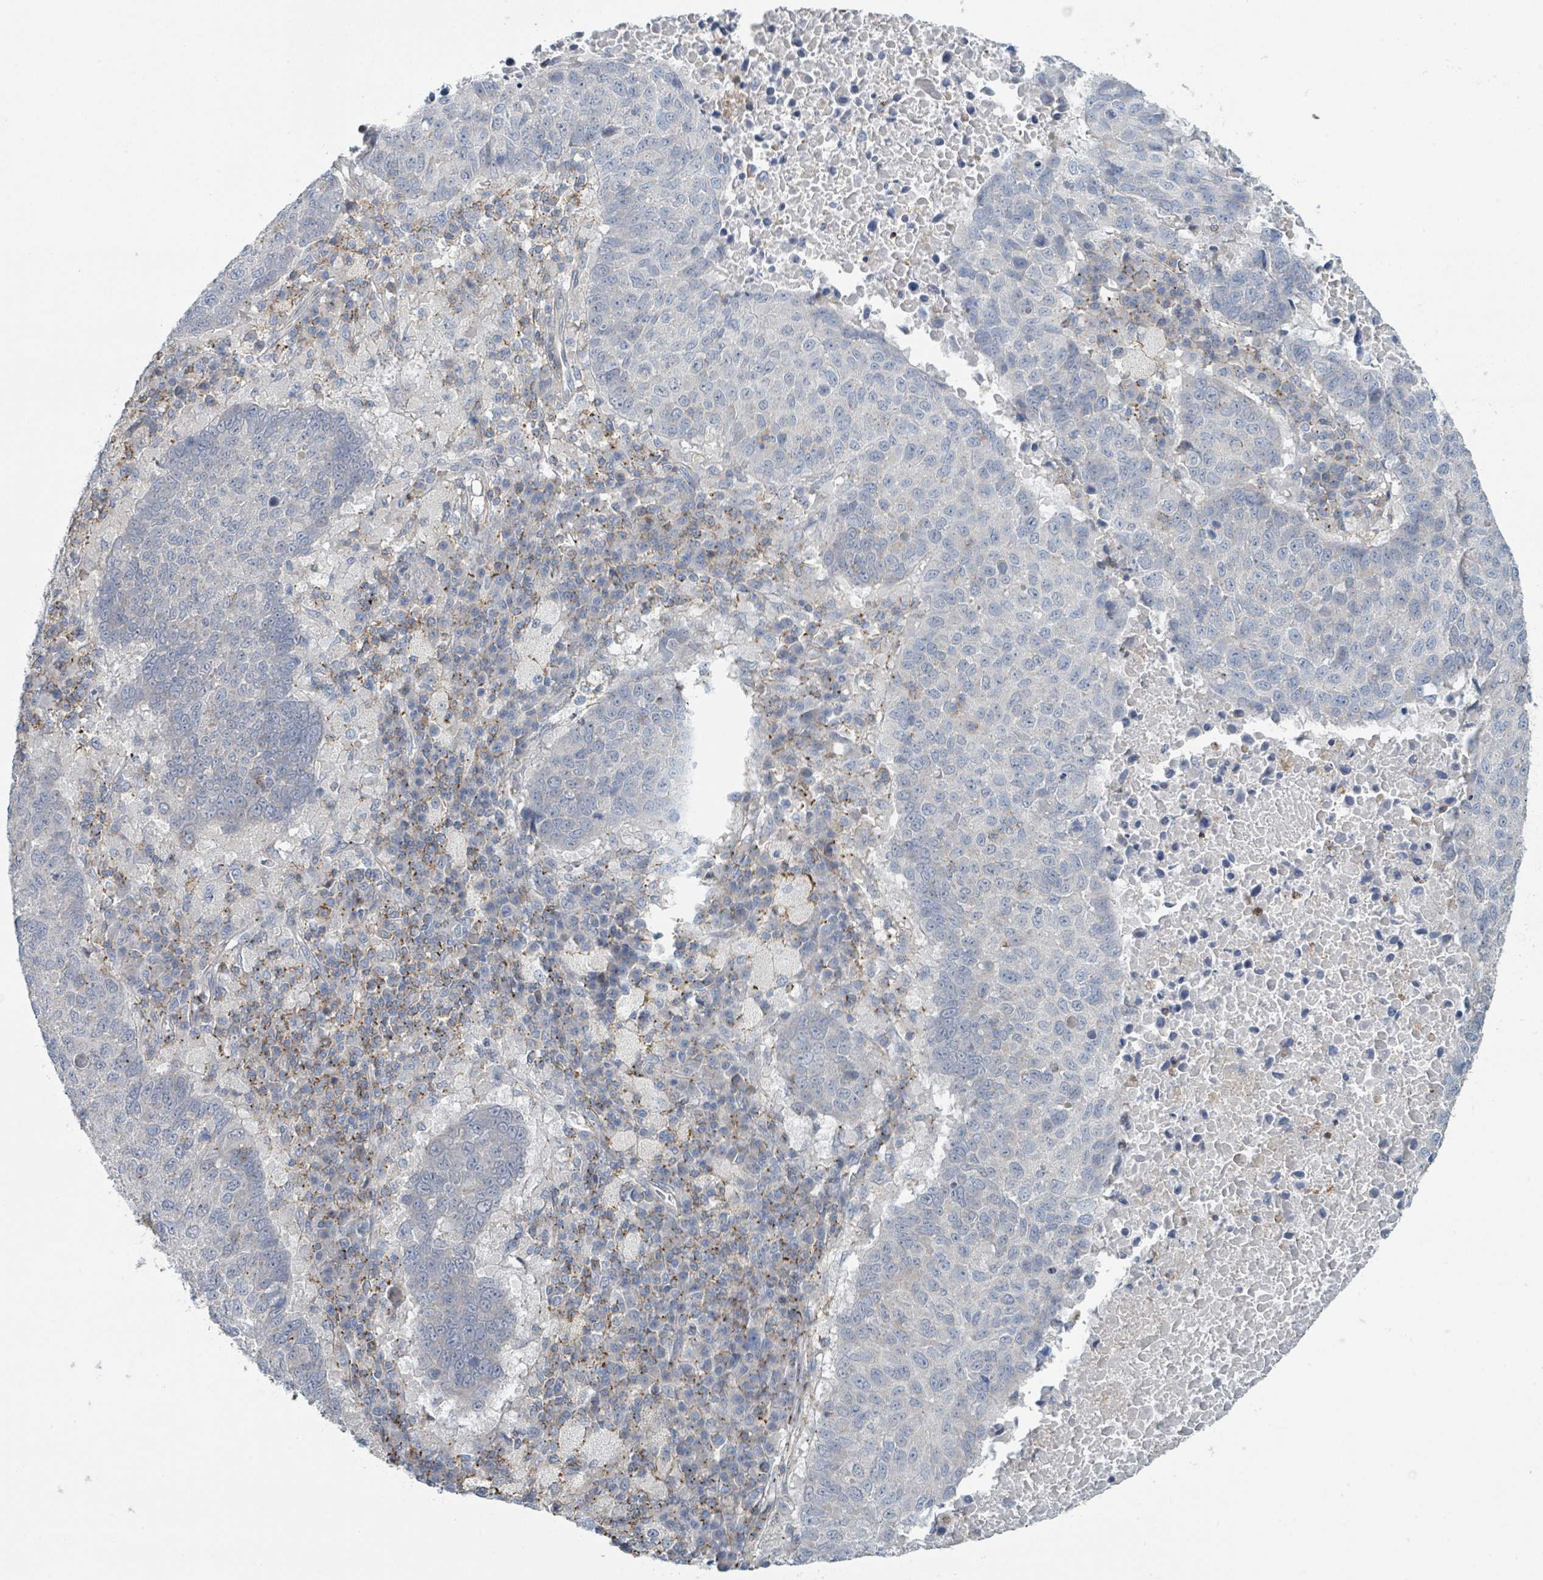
{"staining": {"intensity": "negative", "quantity": "none", "location": "none"}, "tissue": "lung cancer", "cell_type": "Tumor cells", "image_type": "cancer", "snomed": [{"axis": "morphology", "description": "Squamous cell carcinoma, NOS"}, {"axis": "topography", "description": "Lung"}], "caption": "Squamous cell carcinoma (lung) stained for a protein using immunohistochemistry displays no staining tumor cells.", "gene": "LRRC42", "patient": {"sex": "male", "age": 73}}